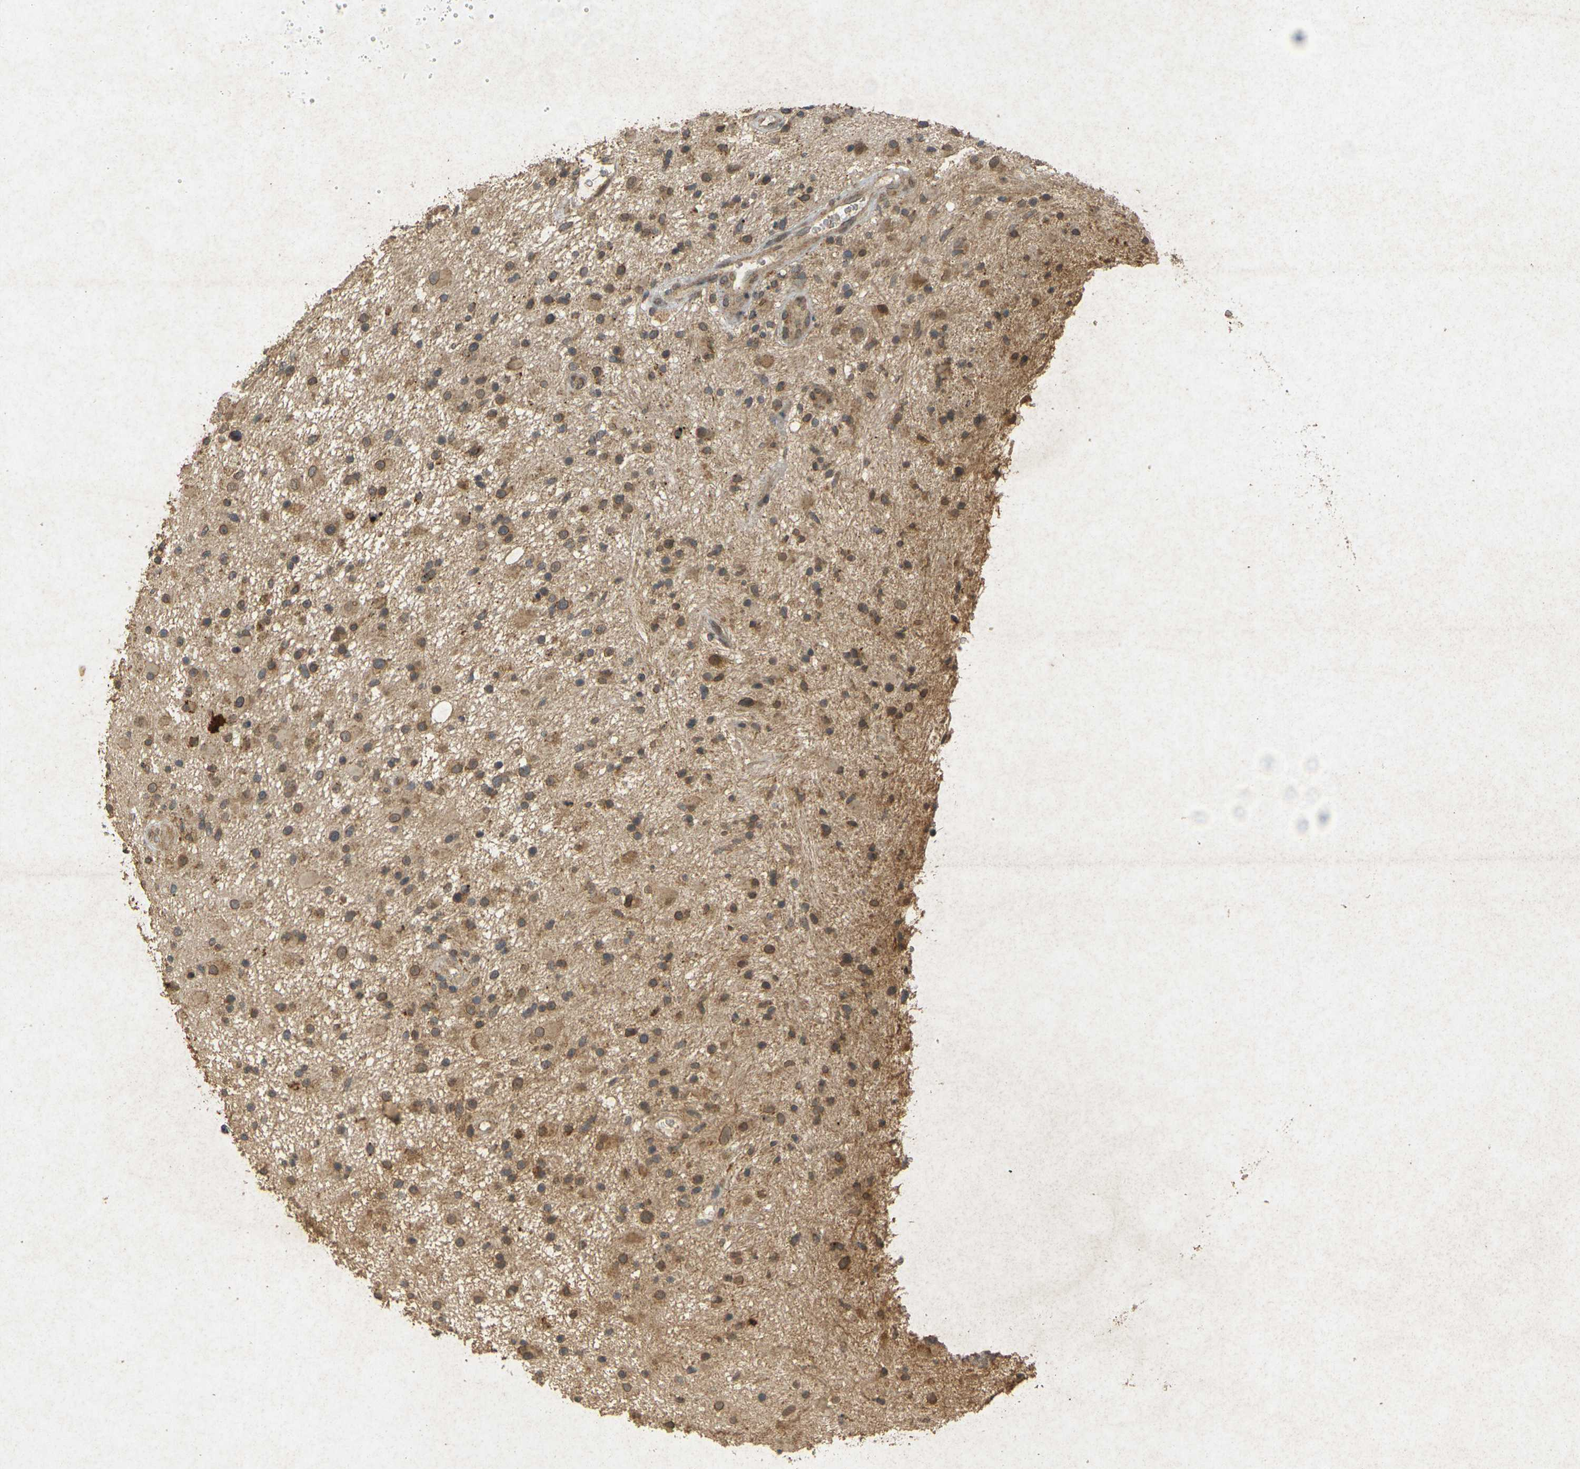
{"staining": {"intensity": "moderate", "quantity": ">75%", "location": "cytoplasmic/membranous,nuclear"}, "tissue": "glioma", "cell_type": "Tumor cells", "image_type": "cancer", "snomed": [{"axis": "morphology", "description": "Glioma, malignant, High grade"}, {"axis": "topography", "description": "Brain"}], "caption": "This histopathology image shows immunohistochemistry (IHC) staining of human glioma, with medium moderate cytoplasmic/membranous and nuclear expression in approximately >75% of tumor cells.", "gene": "ERN1", "patient": {"sex": "male", "age": 33}}